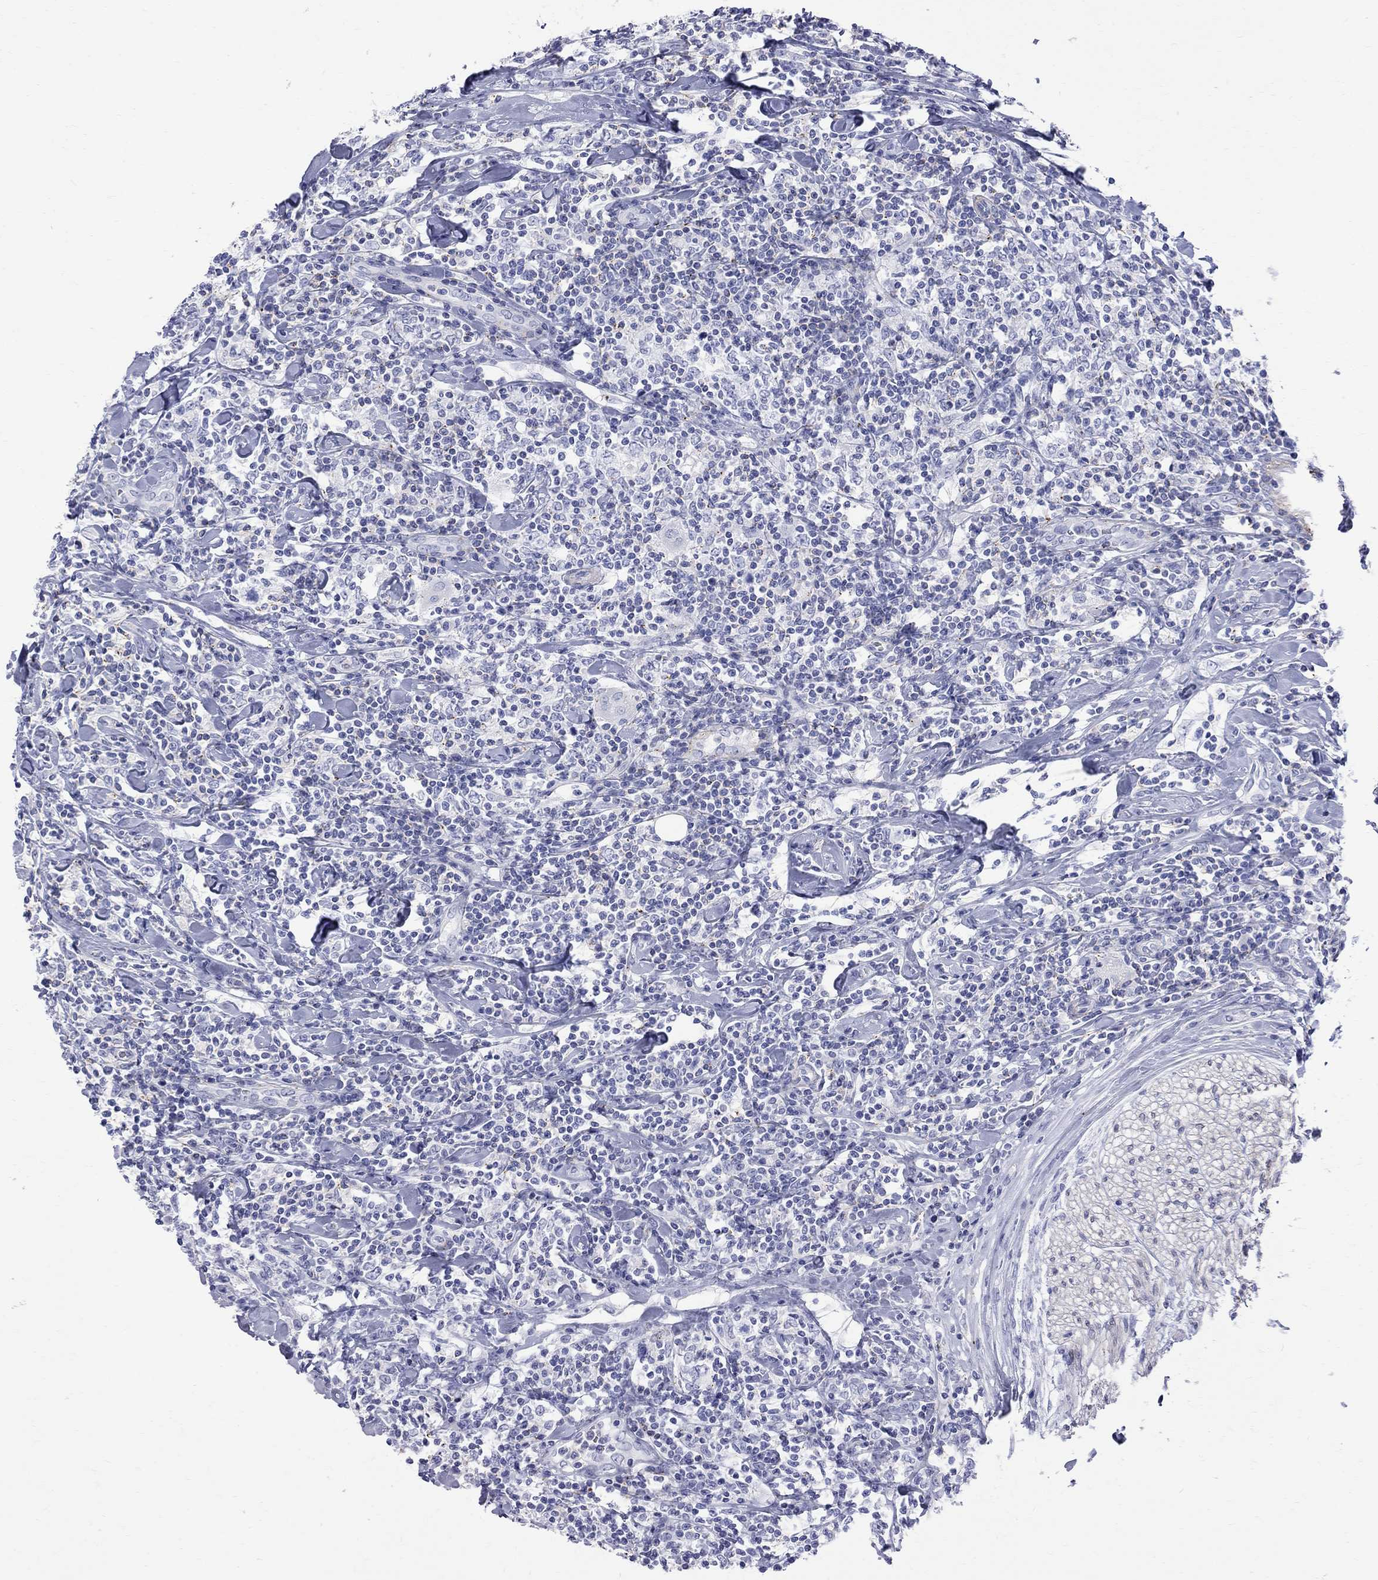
{"staining": {"intensity": "negative", "quantity": "none", "location": "none"}, "tissue": "lymphoma", "cell_type": "Tumor cells", "image_type": "cancer", "snomed": [{"axis": "morphology", "description": "Malignant lymphoma, non-Hodgkin's type, High grade"}, {"axis": "topography", "description": "Lymph node"}], "caption": "This is an IHC histopathology image of human malignant lymphoma, non-Hodgkin's type (high-grade). There is no positivity in tumor cells.", "gene": "S100A3", "patient": {"sex": "female", "age": 84}}